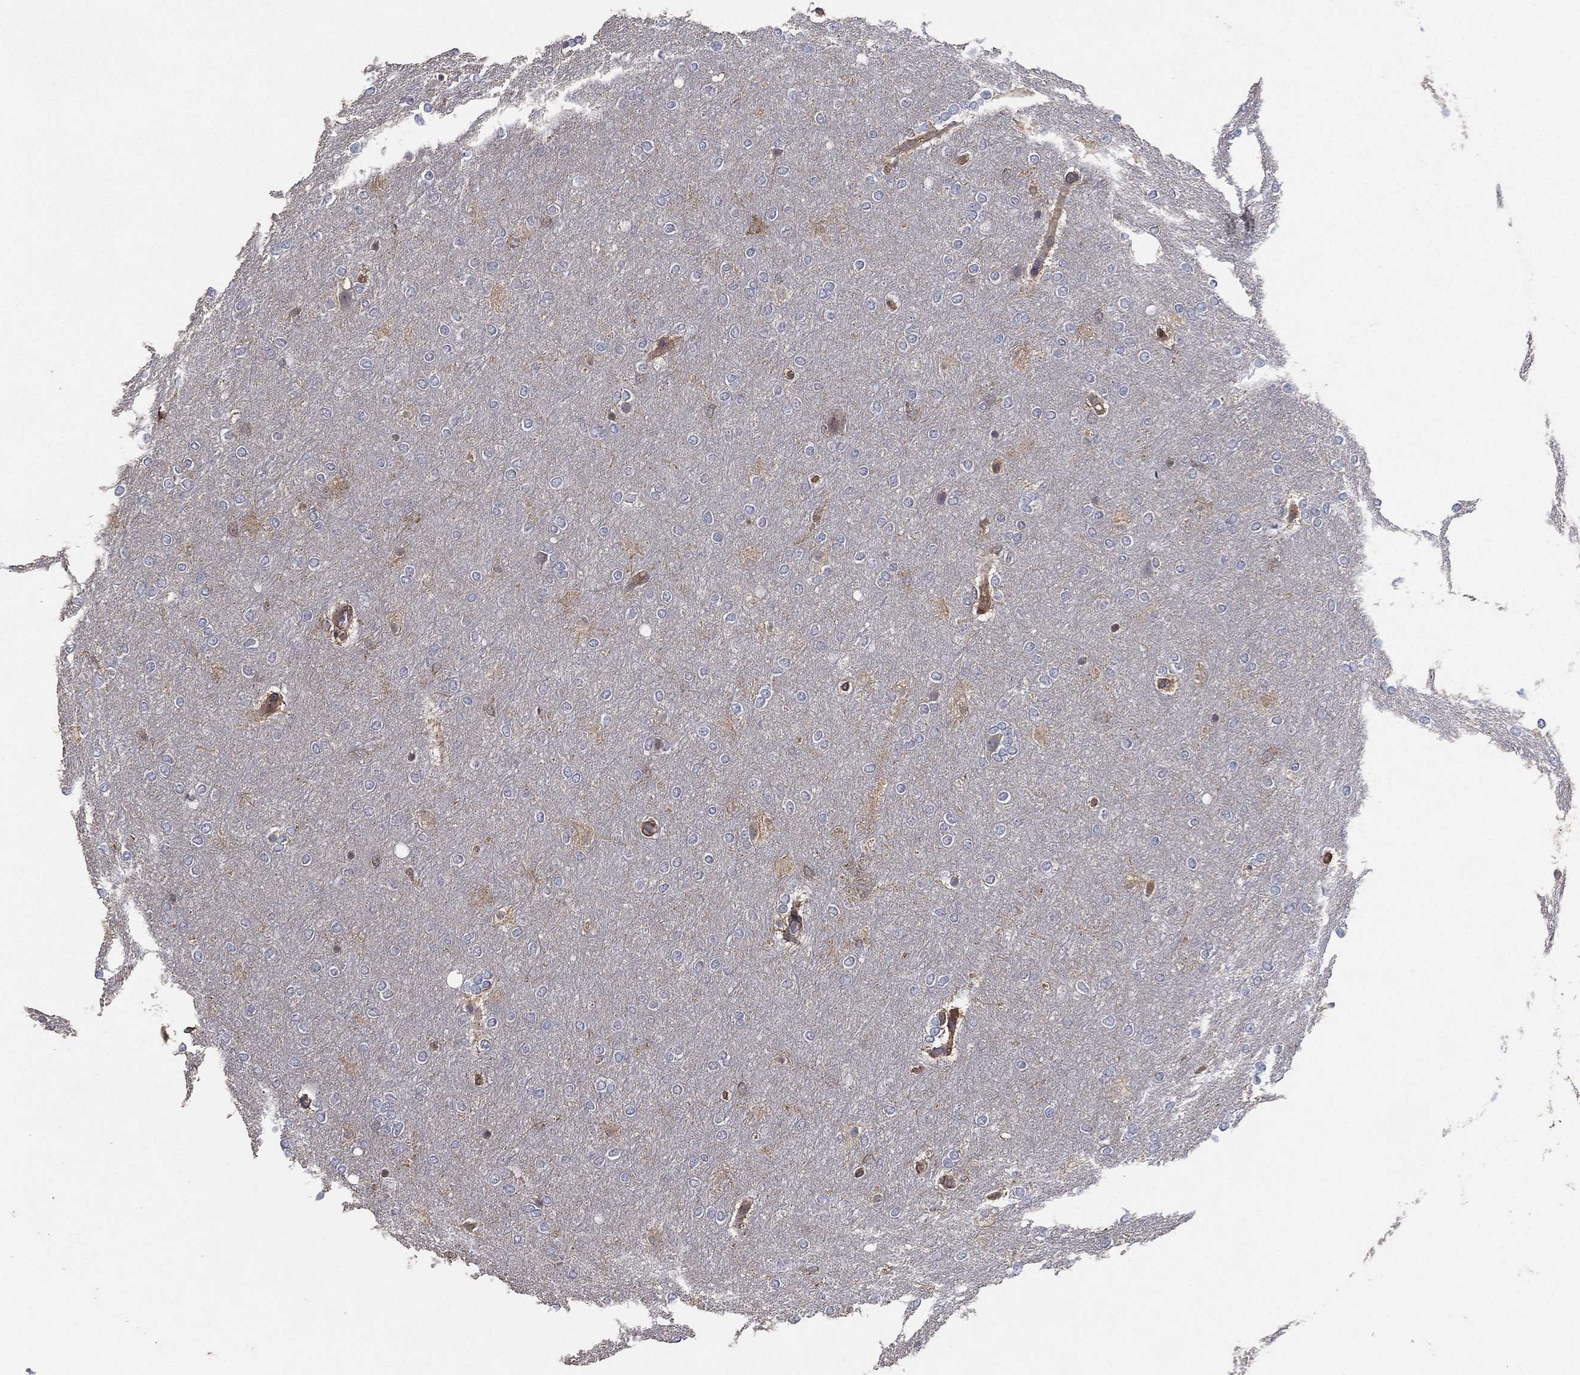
{"staining": {"intensity": "moderate", "quantity": "<25%", "location": "cytoplasmic/membranous"}, "tissue": "glioma", "cell_type": "Tumor cells", "image_type": "cancer", "snomed": [{"axis": "morphology", "description": "Glioma, malignant, High grade"}, {"axis": "topography", "description": "Brain"}], "caption": "Immunohistochemistry (IHC) photomicrograph of malignant high-grade glioma stained for a protein (brown), which shows low levels of moderate cytoplasmic/membranous expression in about <25% of tumor cells.", "gene": "PSMG4", "patient": {"sex": "female", "age": 61}}